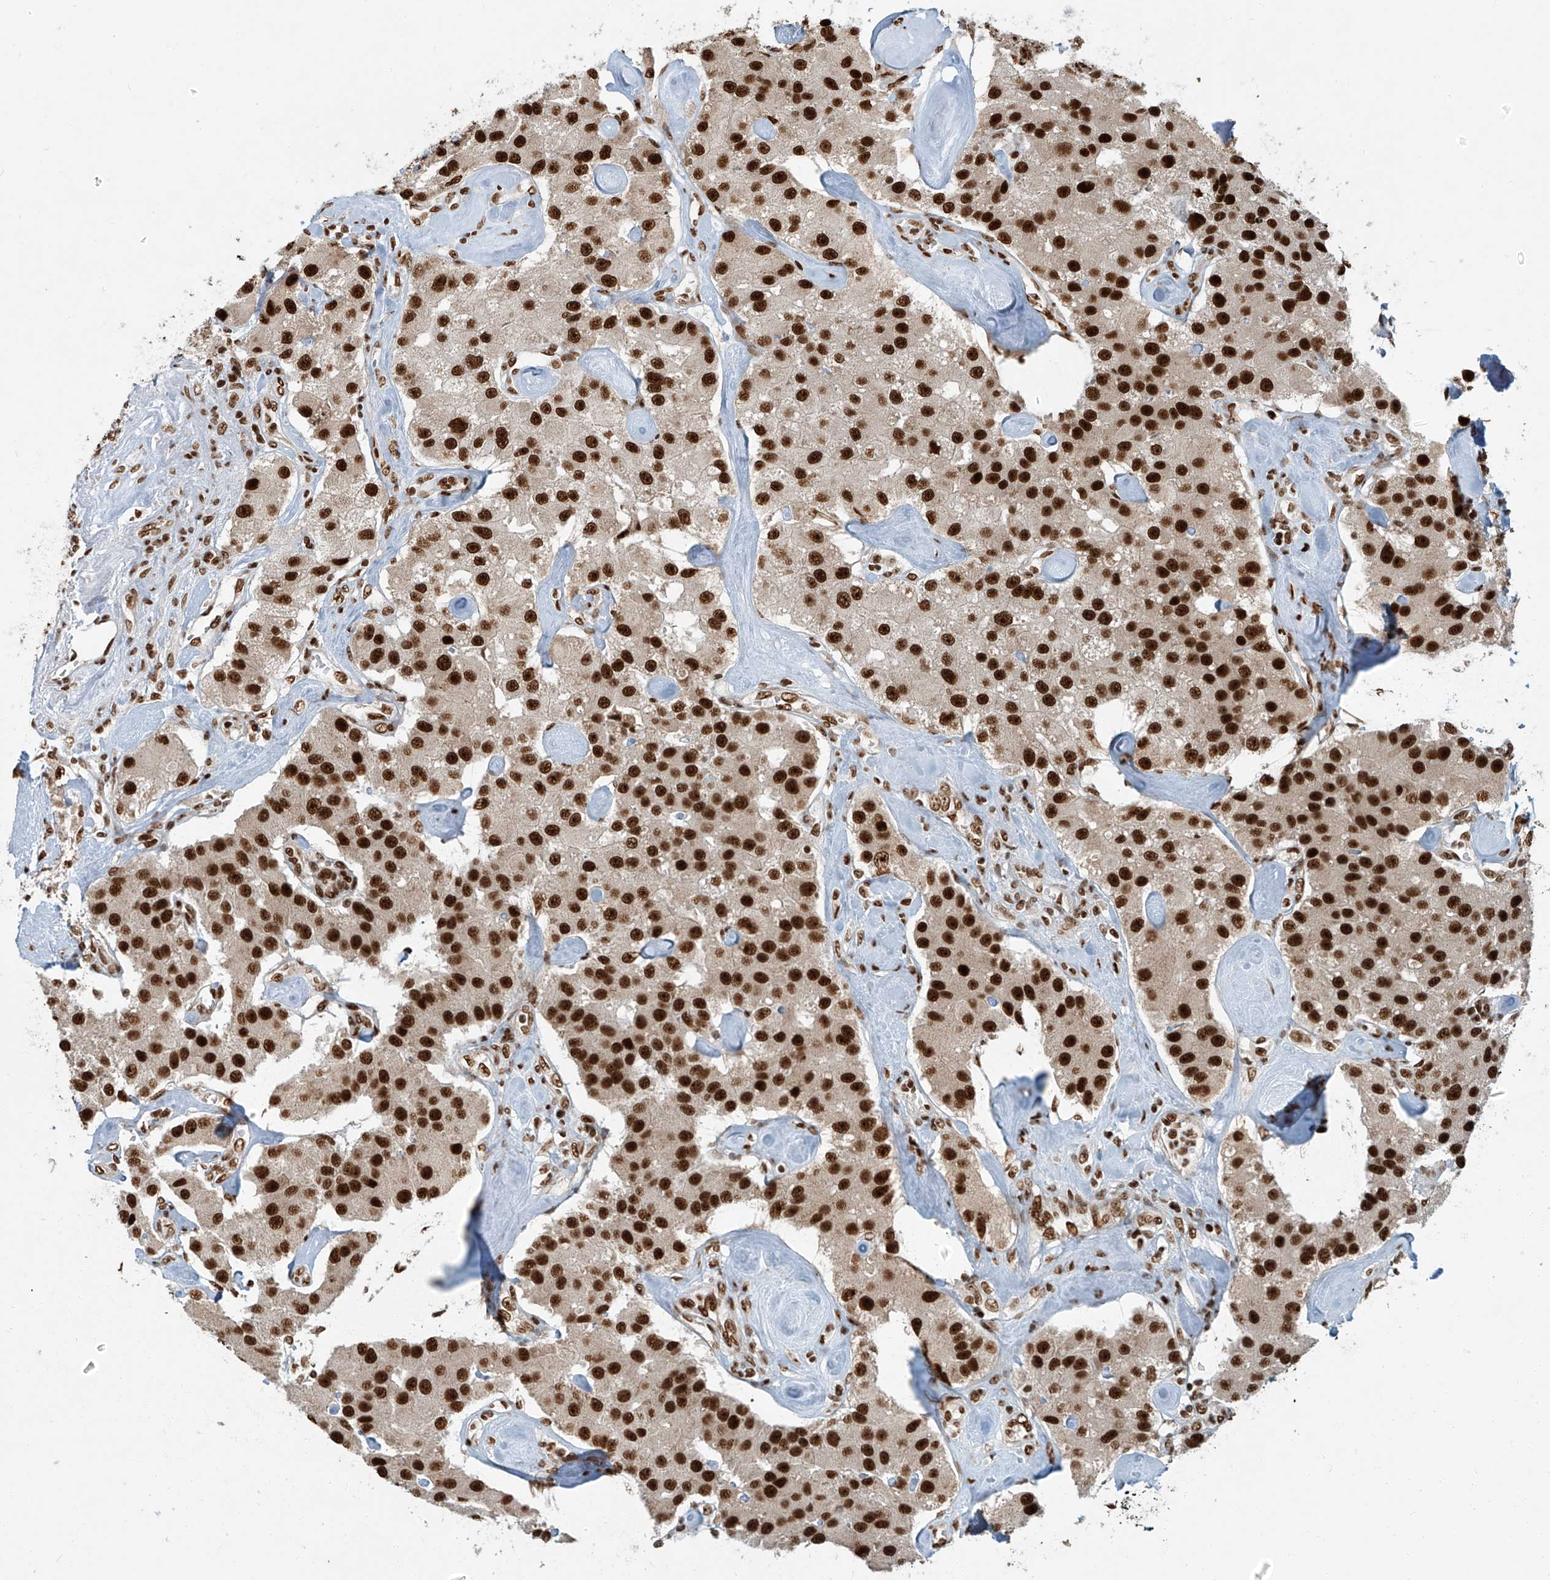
{"staining": {"intensity": "strong", "quantity": ">75%", "location": "nuclear"}, "tissue": "carcinoid", "cell_type": "Tumor cells", "image_type": "cancer", "snomed": [{"axis": "morphology", "description": "Carcinoid, malignant, NOS"}, {"axis": "topography", "description": "Pancreas"}], "caption": "Strong nuclear expression is seen in about >75% of tumor cells in malignant carcinoid.", "gene": "FAM193B", "patient": {"sex": "male", "age": 41}}